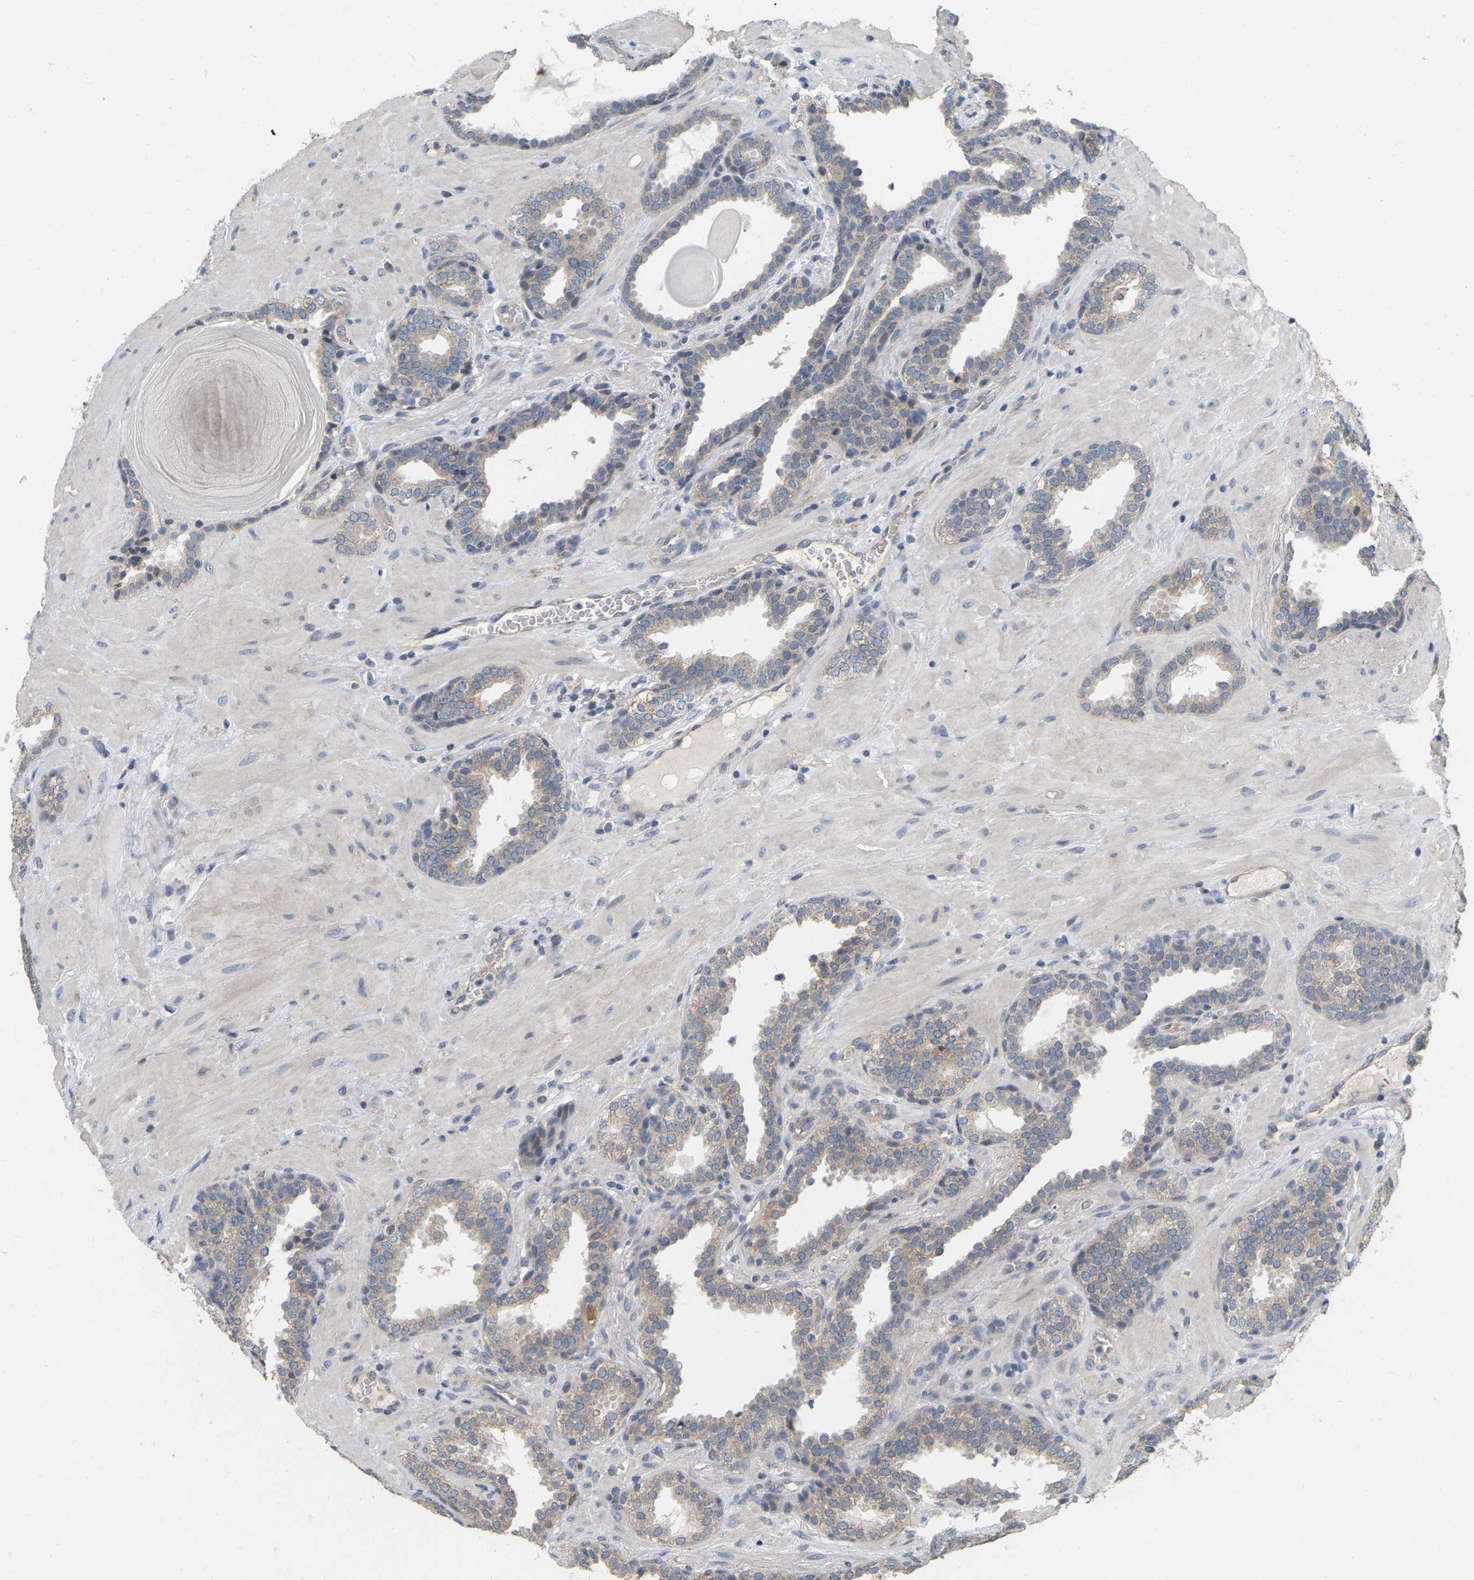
{"staining": {"intensity": "weak", "quantity": "25%-75%", "location": "cytoplasmic/membranous"}, "tissue": "prostate", "cell_type": "Glandular cells", "image_type": "normal", "snomed": [{"axis": "morphology", "description": "Normal tissue, NOS"}, {"axis": "topography", "description": "Prostate"}], "caption": "Prostate stained for a protein (brown) shows weak cytoplasmic/membranous positive staining in approximately 25%-75% of glandular cells.", "gene": "SSH1", "patient": {"sex": "male", "age": 51}}